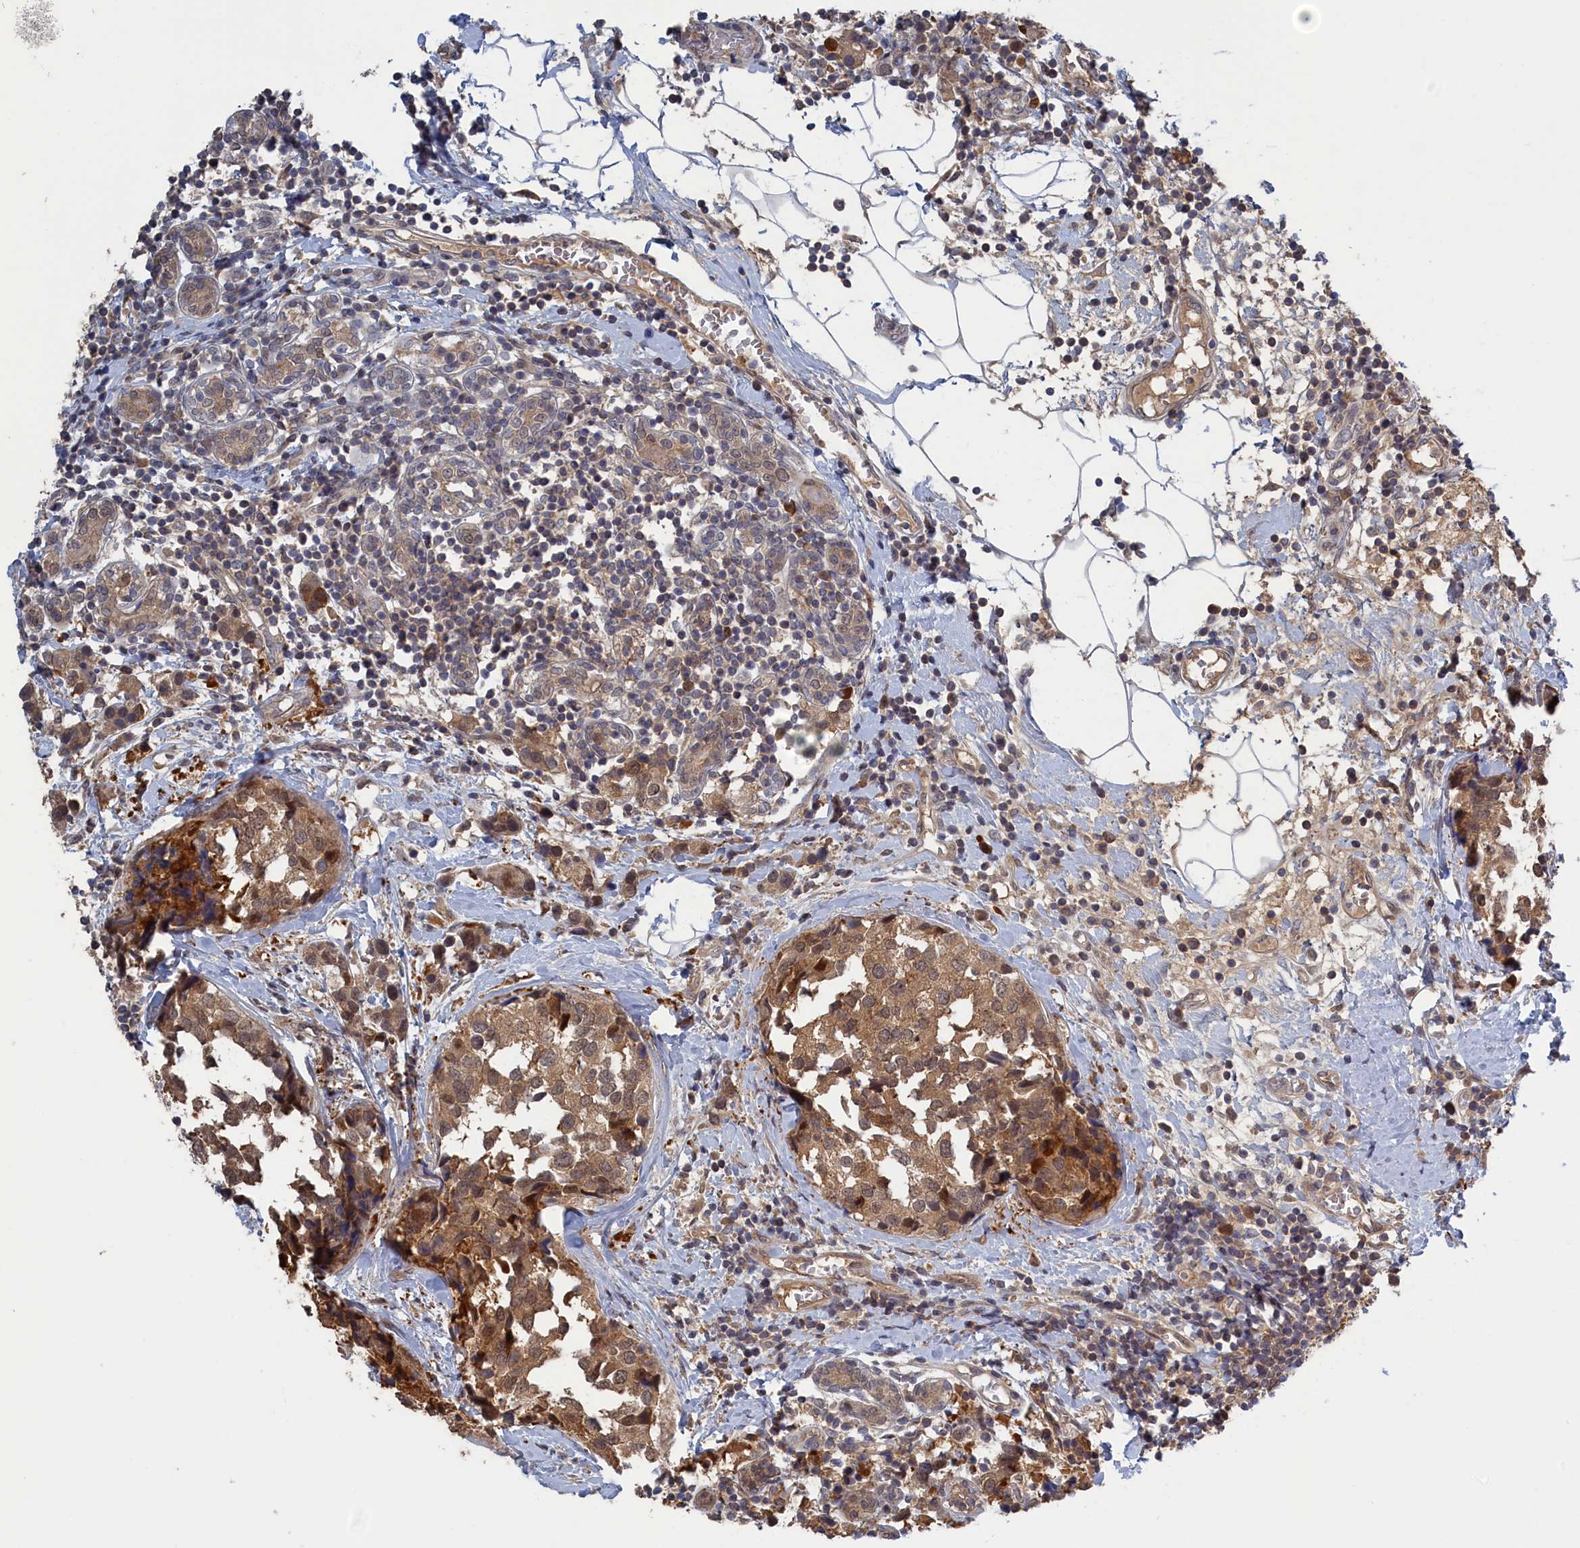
{"staining": {"intensity": "moderate", "quantity": ">75%", "location": "cytoplasmic/membranous"}, "tissue": "breast cancer", "cell_type": "Tumor cells", "image_type": "cancer", "snomed": [{"axis": "morphology", "description": "Lobular carcinoma"}, {"axis": "topography", "description": "Breast"}], "caption": "DAB immunohistochemical staining of breast cancer demonstrates moderate cytoplasmic/membranous protein expression in approximately >75% of tumor cells.", "gene": "IRGQ", "patient": {"sex": "female", "age": 59}}